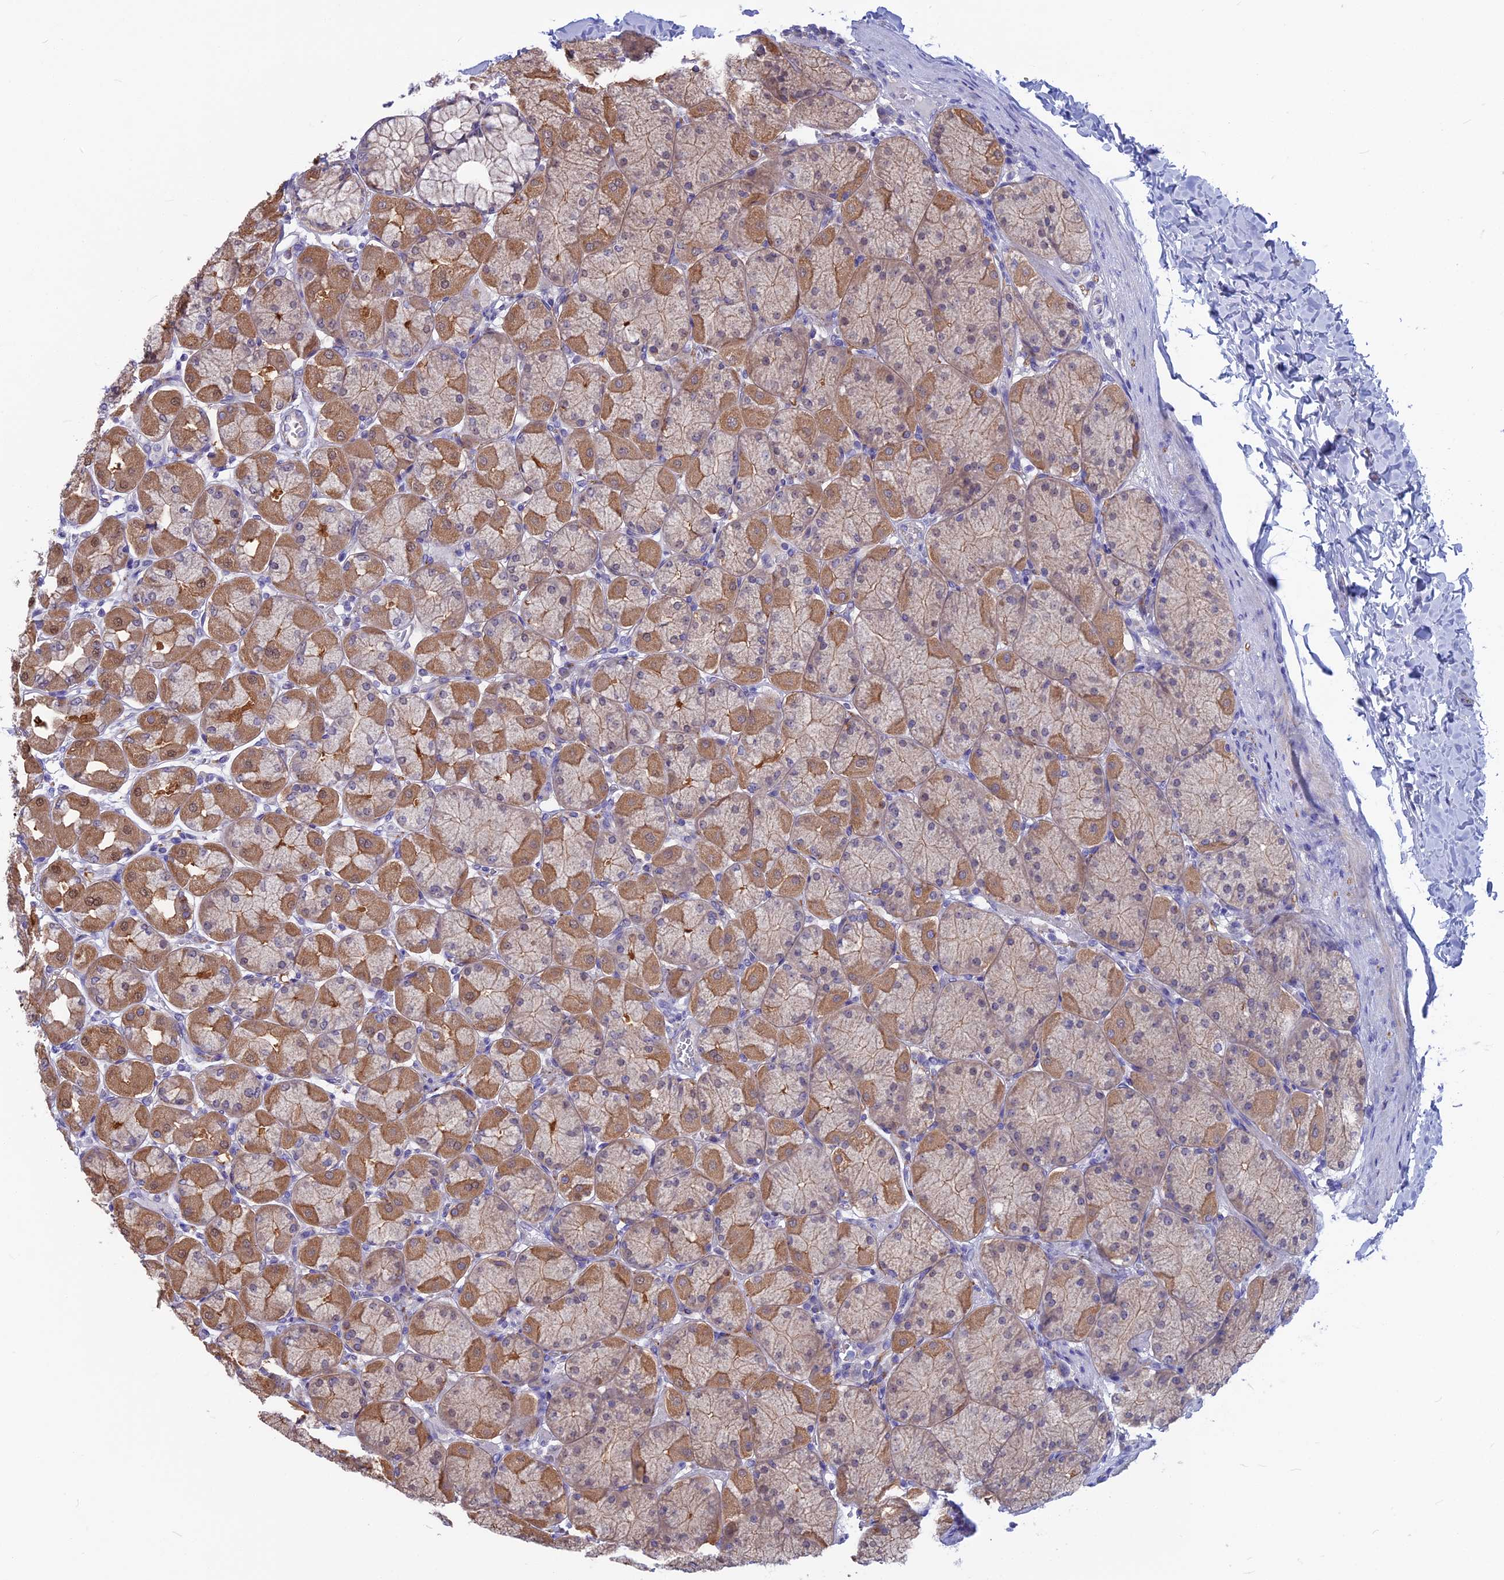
{"staining": {"intensity": "moderate", "quantity": "25%-75%", "location": "cytoplasmic/membranous"}, "tissue": "stomach", "cell_type": "Glandular cells", "image_type": "normal", "snomed": [{"axis": "morphology", "description": "Normal tissue, NOS"}, {"axis": "topography", "description": "Stomach, upper"}], "caption": "This micrograph exhibits immunohistochemistry staining of benign stomach, with medium moderate cytoplasmic/membranous staining in about 25%-75% of glandular cells.", "gene": "SNAP91", "patient": {"sex": "female", "age": 56}}